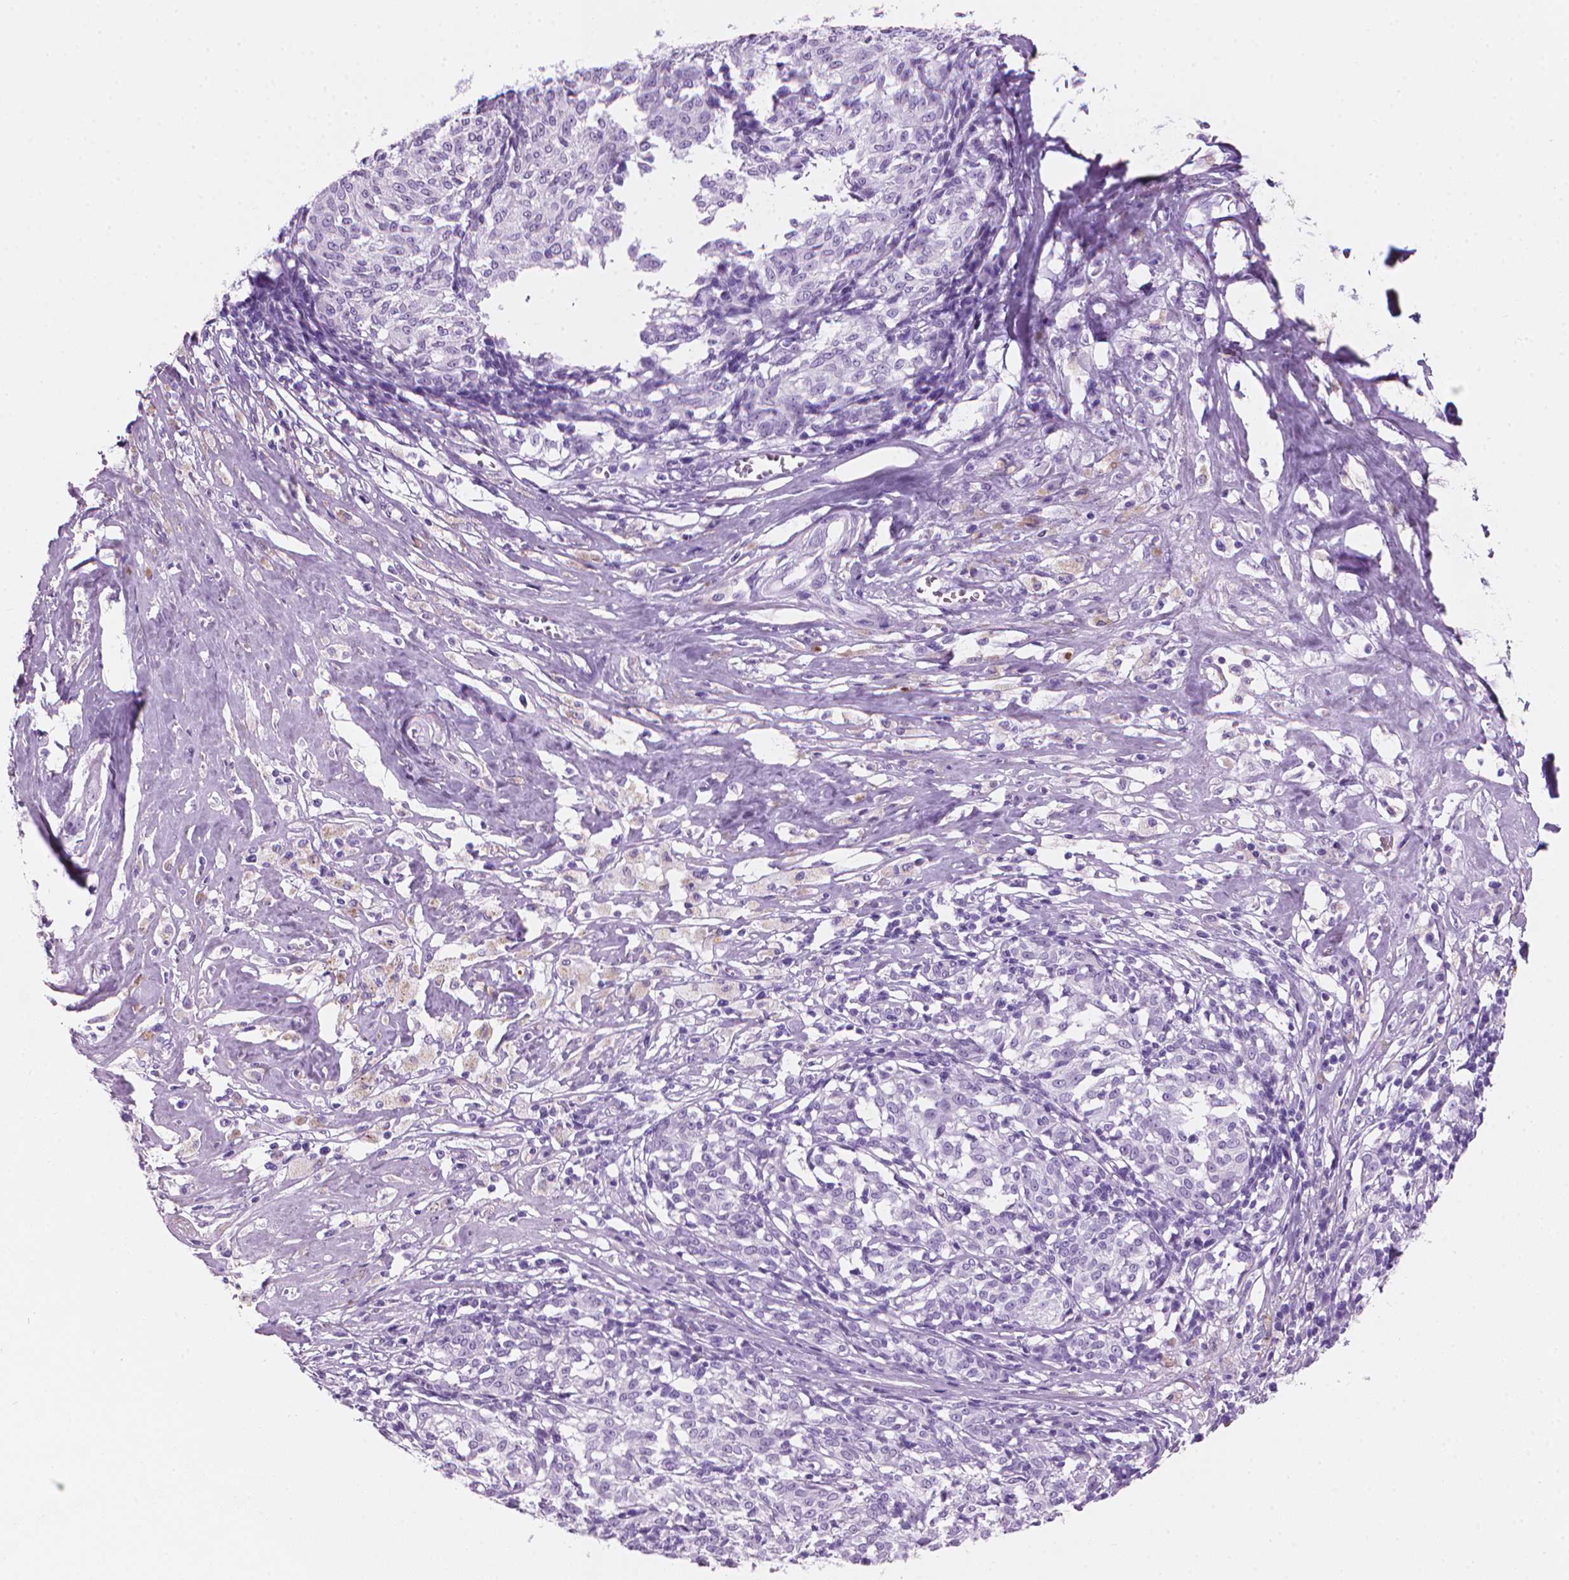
{"staining": {"intensity": "negative", "quantity": "none", "location": "none"}, "tissue": "melanoma", "cell_type": "Tumor cells", "image_type": "cancer", "snomed": [{"axis": "morphology", "description": "Malignant melanoma, NOS"}, {"axis": "topography", "description": "Skin"}], "caption": "Immunohistochemical staining of human melanoma exhibits no significant staining in tumor cells.", "gene": "TTC29", "patient": {"sex": "female", "age": 72}}